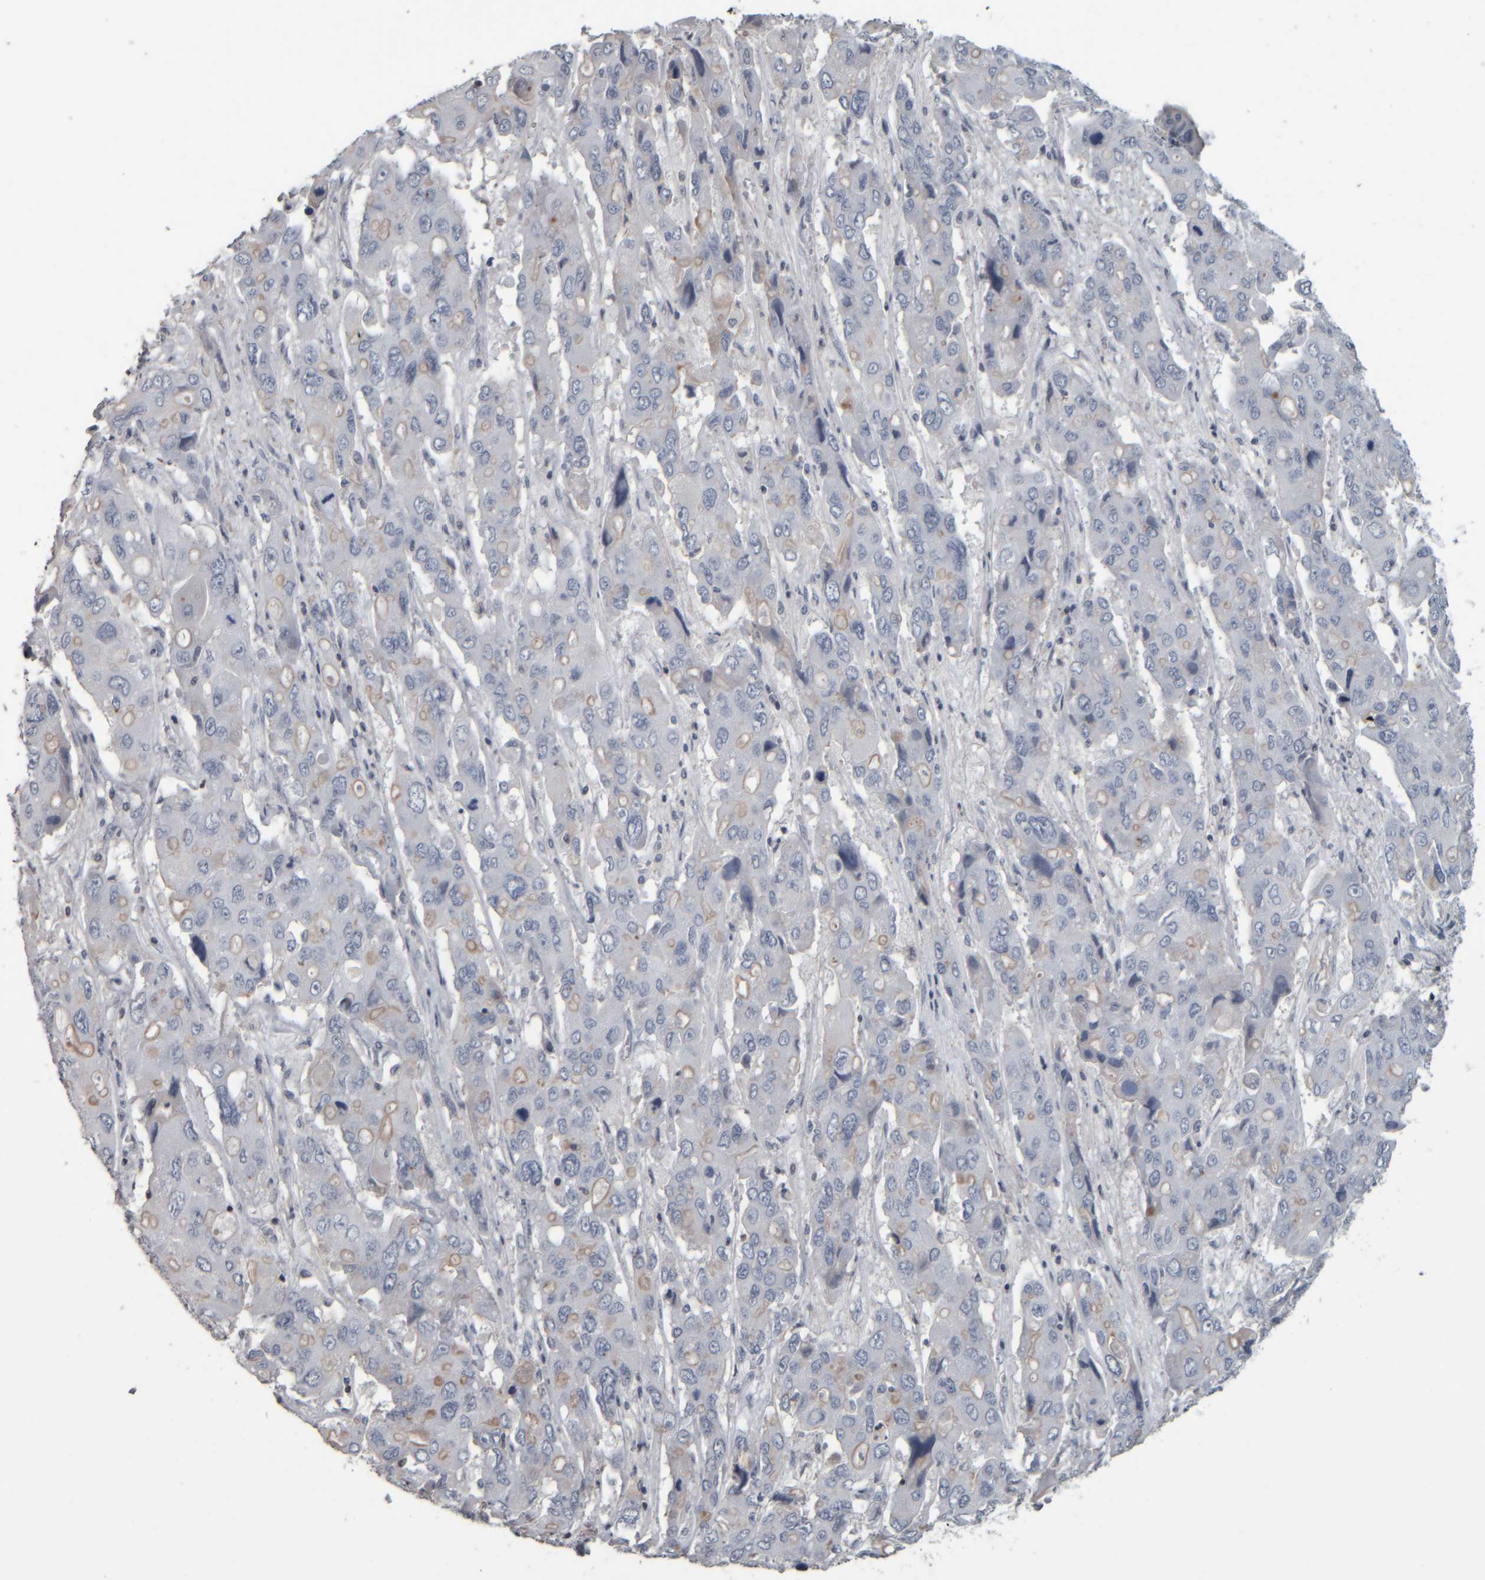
{"staining": {"intensity": "weak", "quantity": "<25%", "location": "cytoplasmic/membranous"}, "tissue": "liver cancer", "cell_type": "Tumor cells", "image_type": "cancer", "snomed": [{"axis": "morphology", "description": "Cholangiocarcinoma"}, {"axis": "topography", "description": "Liver"}], "caption": "The histopathology image shows no significant expression in tumor cells of liver cholangiocarcinoma. (DAB (3,3'-diaminobenzidine) immunohistochemistry, high magnification).", "gene": "CAVIN4", "patient": {"sex": "male", "age": 67}}